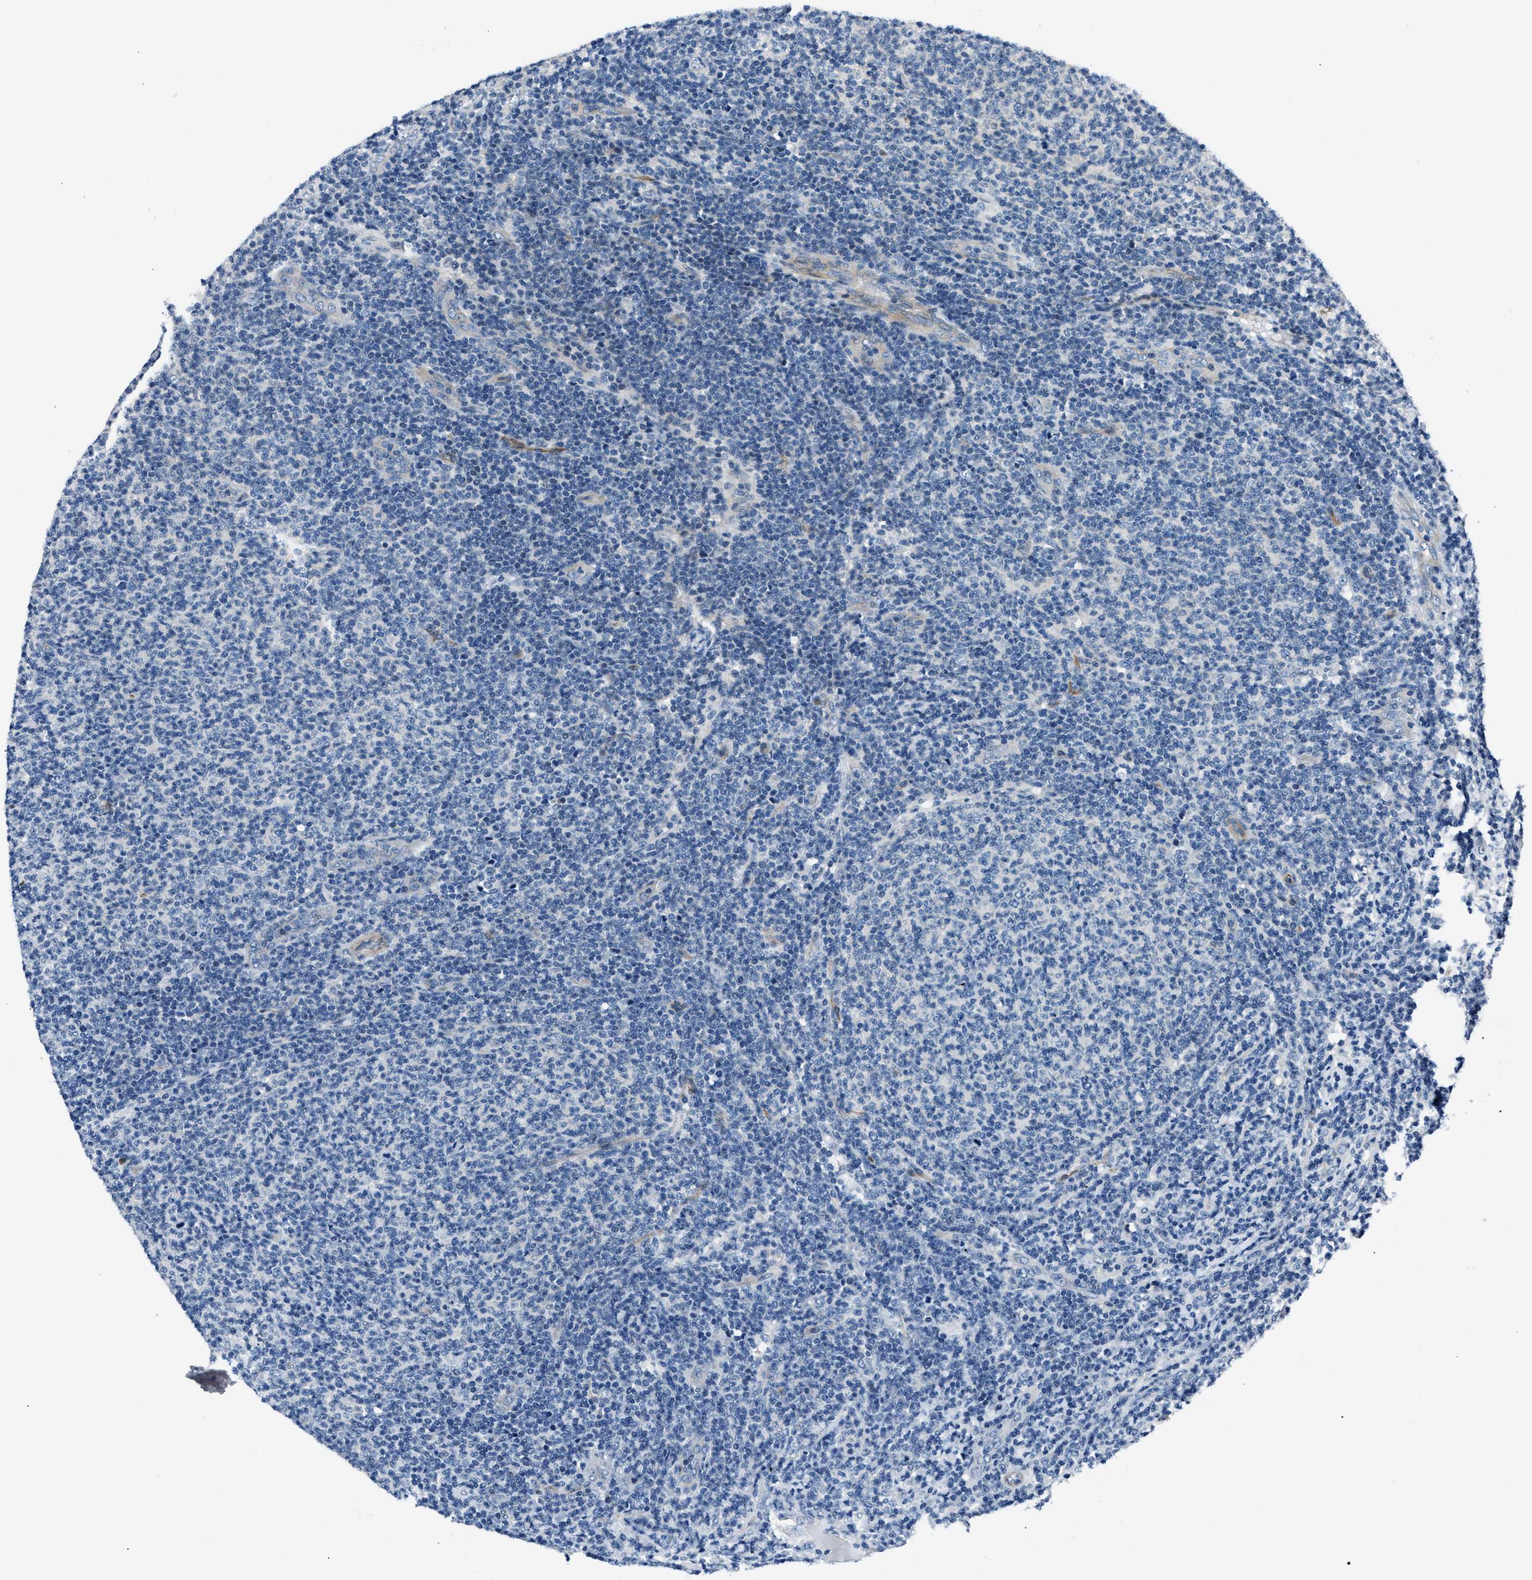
{"staining": {"intensity": "negative", "quantity": "none", "location": "none"}, "tissue": "lymphoma", "cell_type": "Tumor cells", "image_type": "cancer", "snomed": [{"axis": "morphology", "description": "Malignant lymphoma, non-Hodgkin's type, Low grade"}, {"axis": "topography", "description": "Lymph node"}], "caption": "DAB (3,3'-diaminobenzidine) immunohistochemical staining of human lymphoma shows no significant staining in tumor cells.", "gene": "MPDZ", "patient": {"sex": "male", "age": 66}}